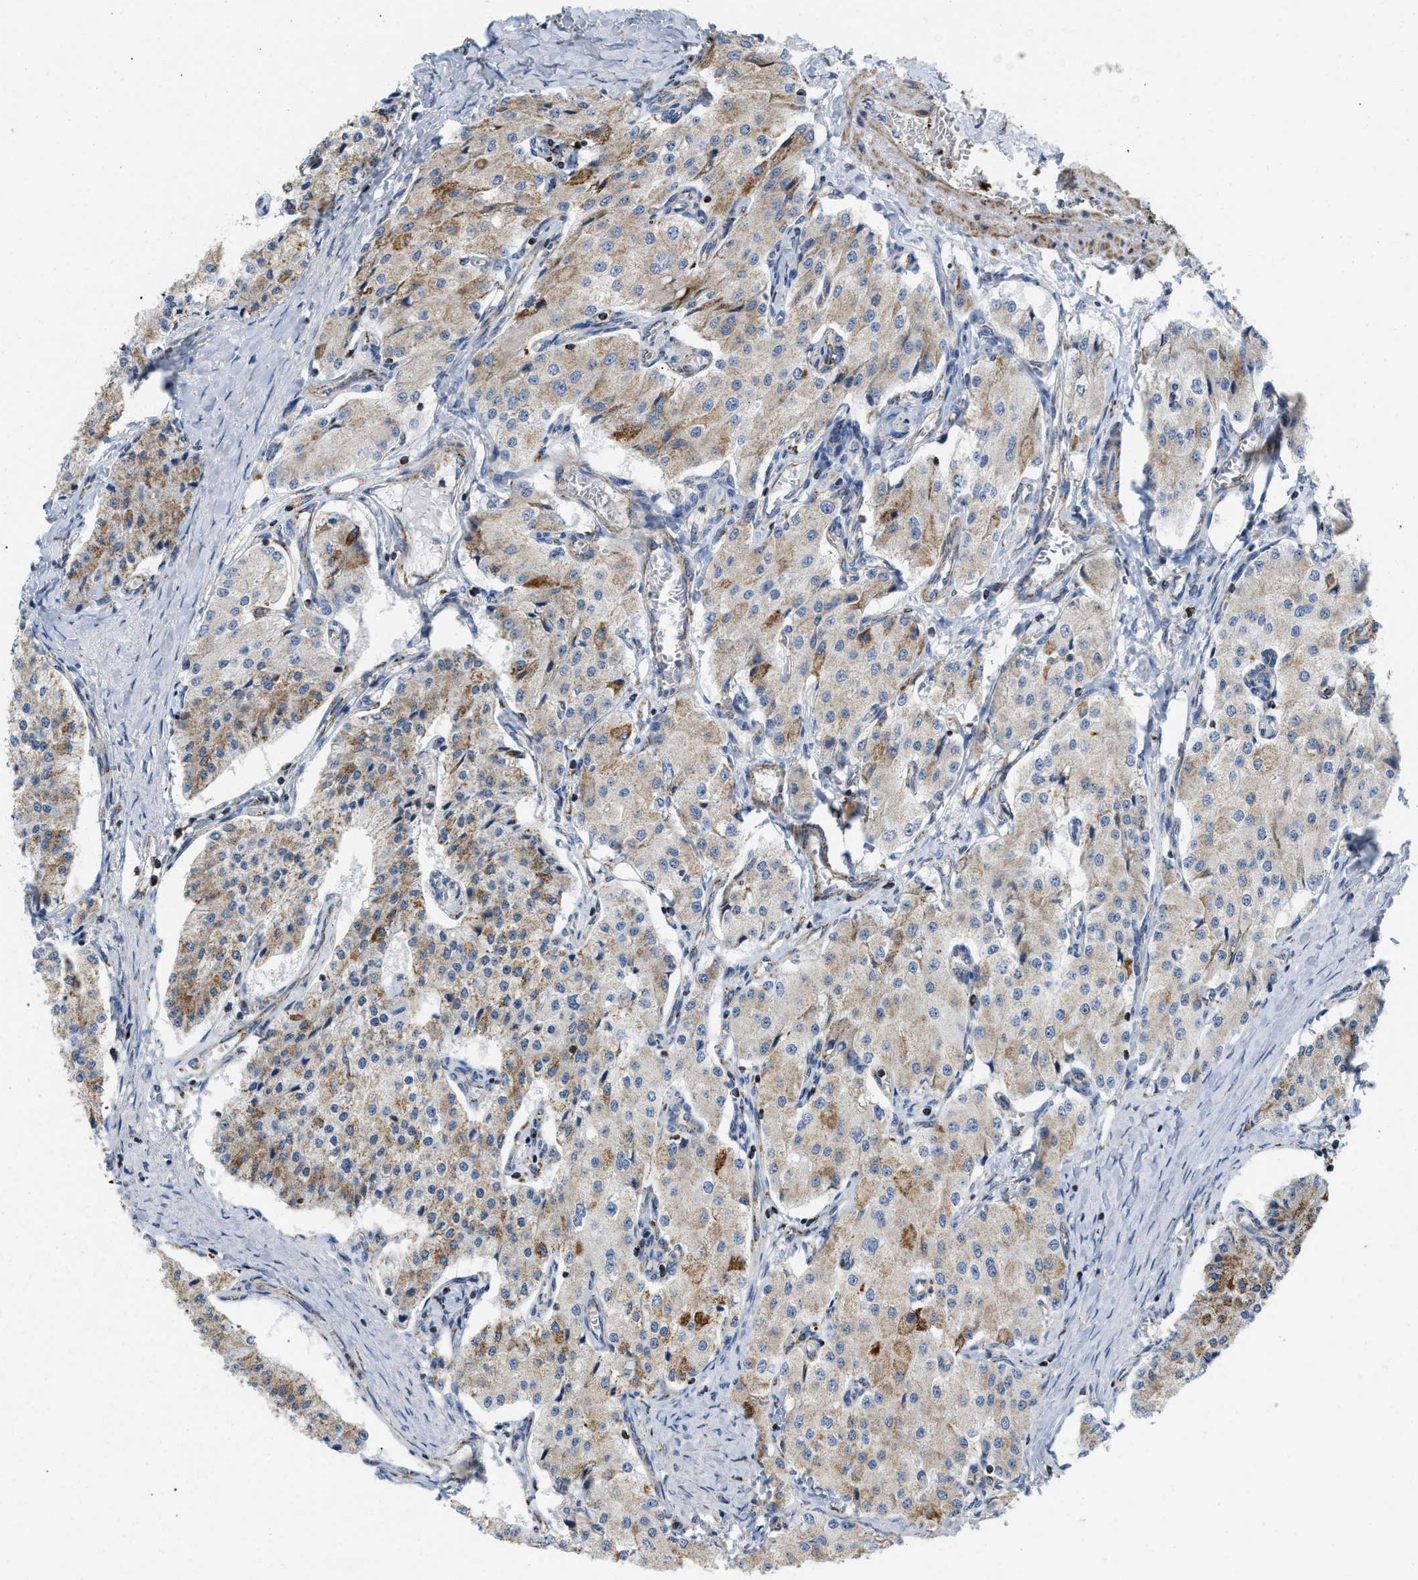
{"staining": {"intensity": "moderate", "quantity": "25%-75%", "location": "cytoplasmic/membranous"}, "tissue": "carcinoid", "cell_type": "Tumor cells", "image_type": "cancer", "snomed": [{"axis": "morphology", "description": "Carcinoid, malignant, NOS"}, {"axis": "topography", "description": "Colon"}], "caption": "Human carcinoid stained with a brown dye demonstrates moderate cytoplasmic/membranous positive expression in approximately 25%-75% of tumor cells.", "gene": "GRB10", "patient": {"sex": "female", "age": 52}}